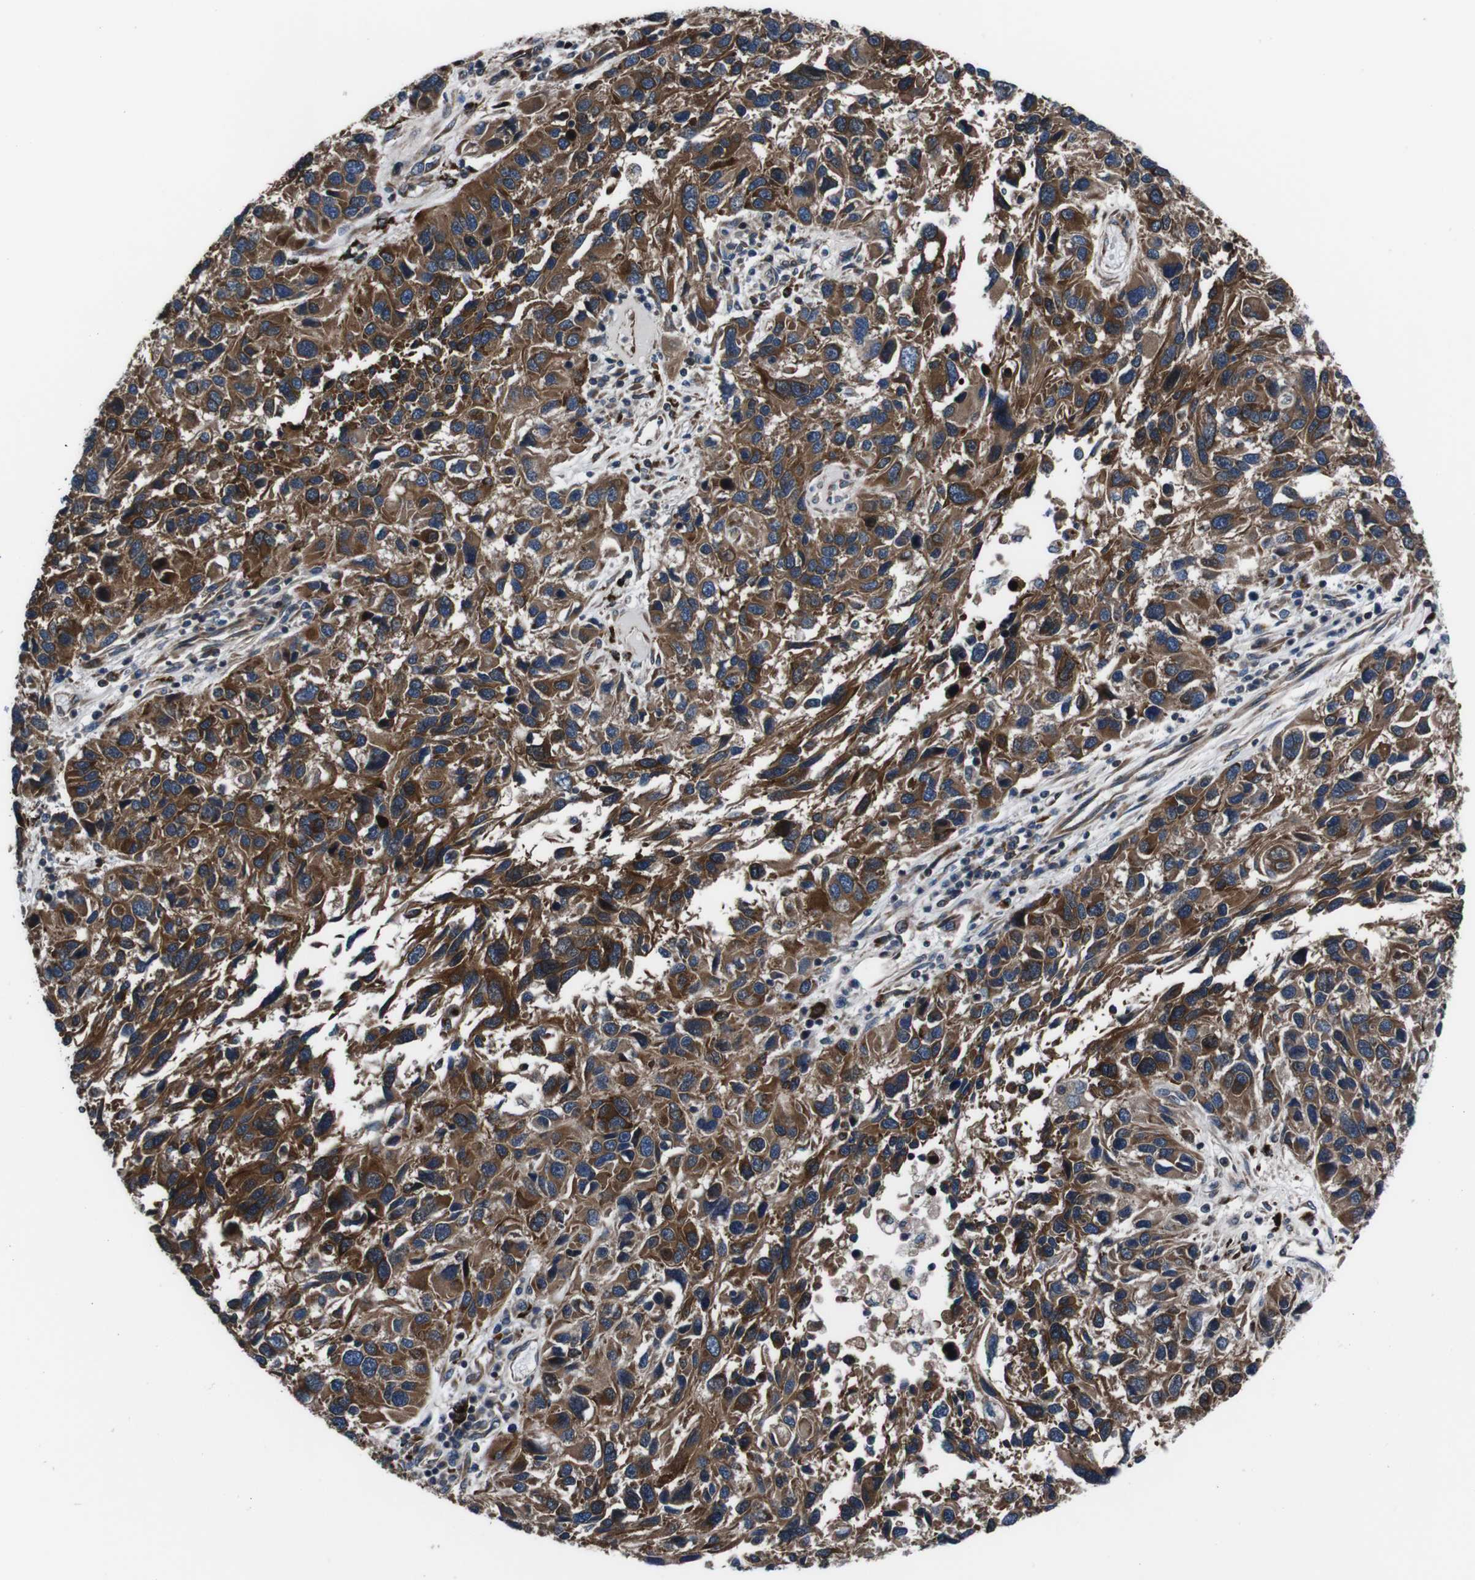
{"staining": {"intensity": "strong", "quantity": ">75%", "location": "cytoplasmic/membranous"}, "tissue": "melanoma", "cell_type": "Tumor cells", "image_type": "cancer", "snomed": [{"axis": "morphology", "description": "Malignant melanoma, NOS"}, {"axis": "topography", "description": "Skin"}], "caption": "This histopathology image displays immunohistochemistry staining of human malignant melanoma, with high strong cytoplasmic/membranous staining in approximately >75% of tumor cells.", "gene": "EIF4A2", "patient": {"sex": "male", "age": 53}}